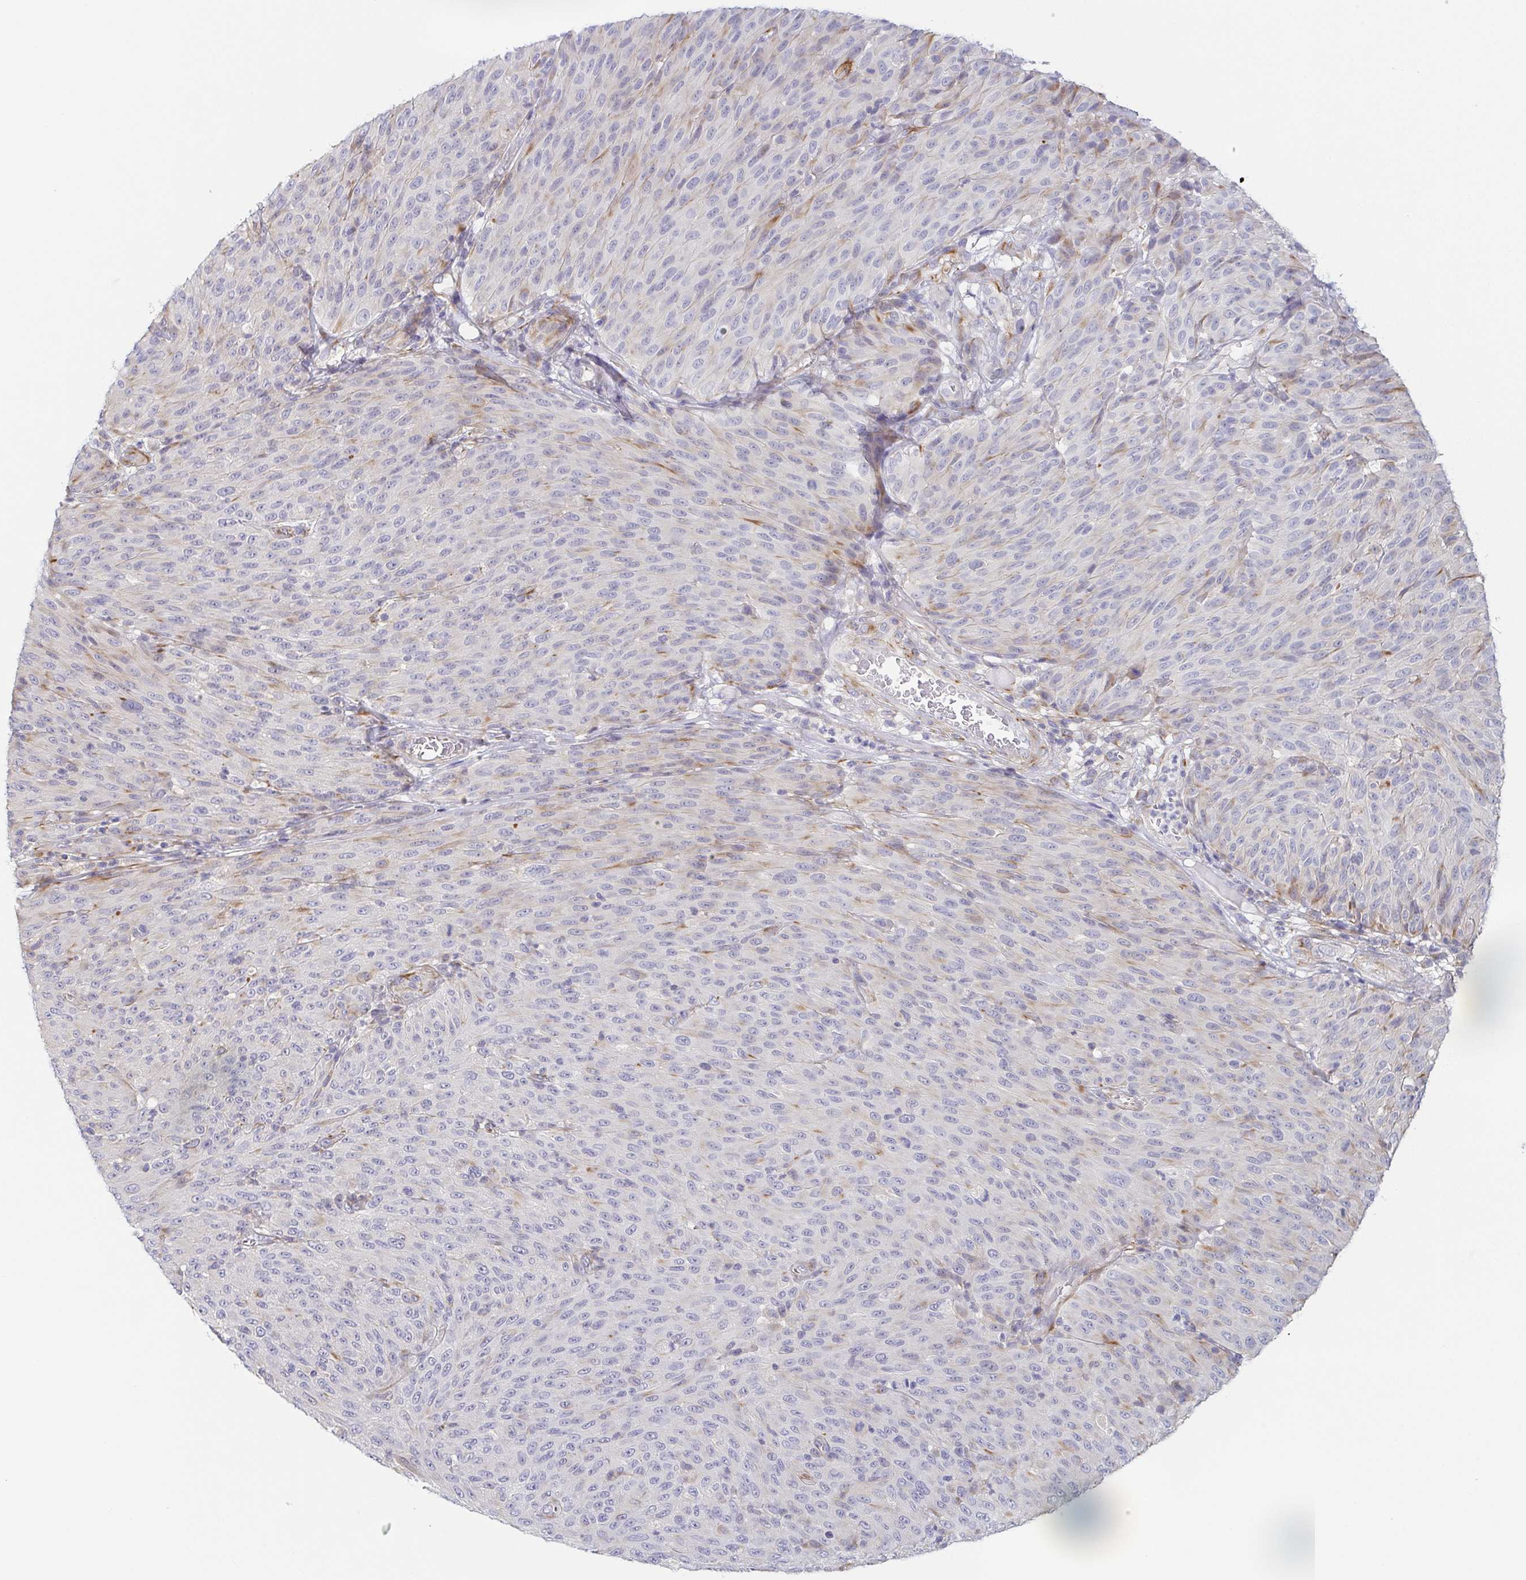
{"staining": {"intensity": "negative", "quantity": "none", "location": "none"}, "tissue": "melanoma", "cell_type": "Tumor cells", "image_type": "cancer", "snomed": [{"axis": "morphology", "description": "Malignant melanoma, NOS"}, {"axis": "topography", "description": "Skin"}], "caption": "Micrograph shows no protein positivity in tumor cells of malignant melanoma tissue.", "gene": "COL17A1", "patient": {"sex": "male", "age": 85}}